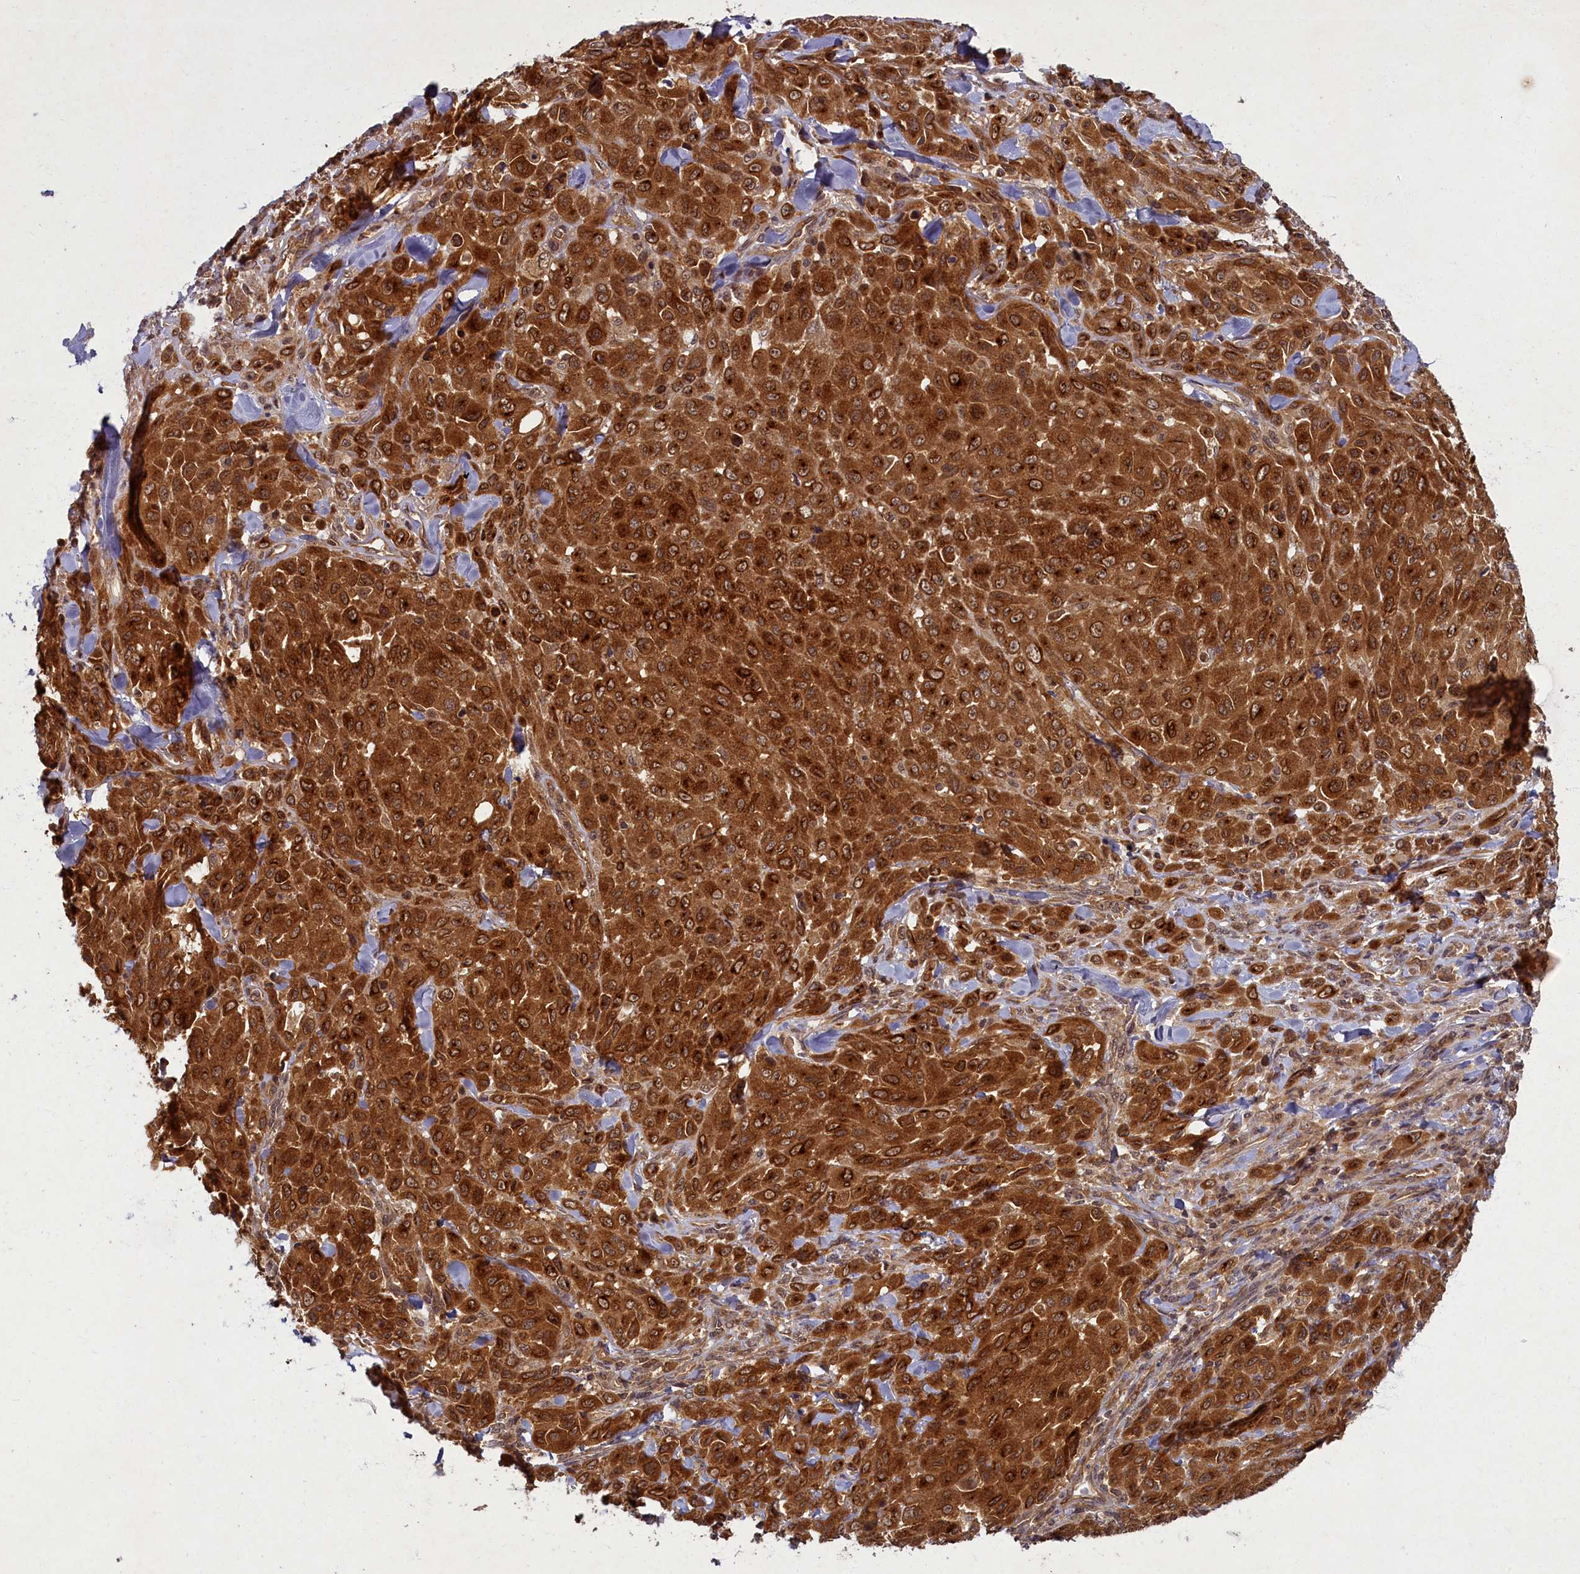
{"staining": {"intensity": "strong", "quantity": ">75%", "location": "cytoplasmic/membranous"}, "tissue": "melanoma", "cell_type": "Tumor cells", "image_type": "cancer", "snomed": [{"axis": "morphology", "description": "Malignant melanoma, Metastatic site"}, {"axis": "topography", "description": "Skin"}], "caption": "This histopathology image reveals immunohistochemistry (IHC) staining of malignant melanoma (metastatic site), with high strong cytoplasmic/membranous staining in approximately >75% of tumor cells.", "gene": "BICD1", "patient": {"sex": "female", "age": 81}}